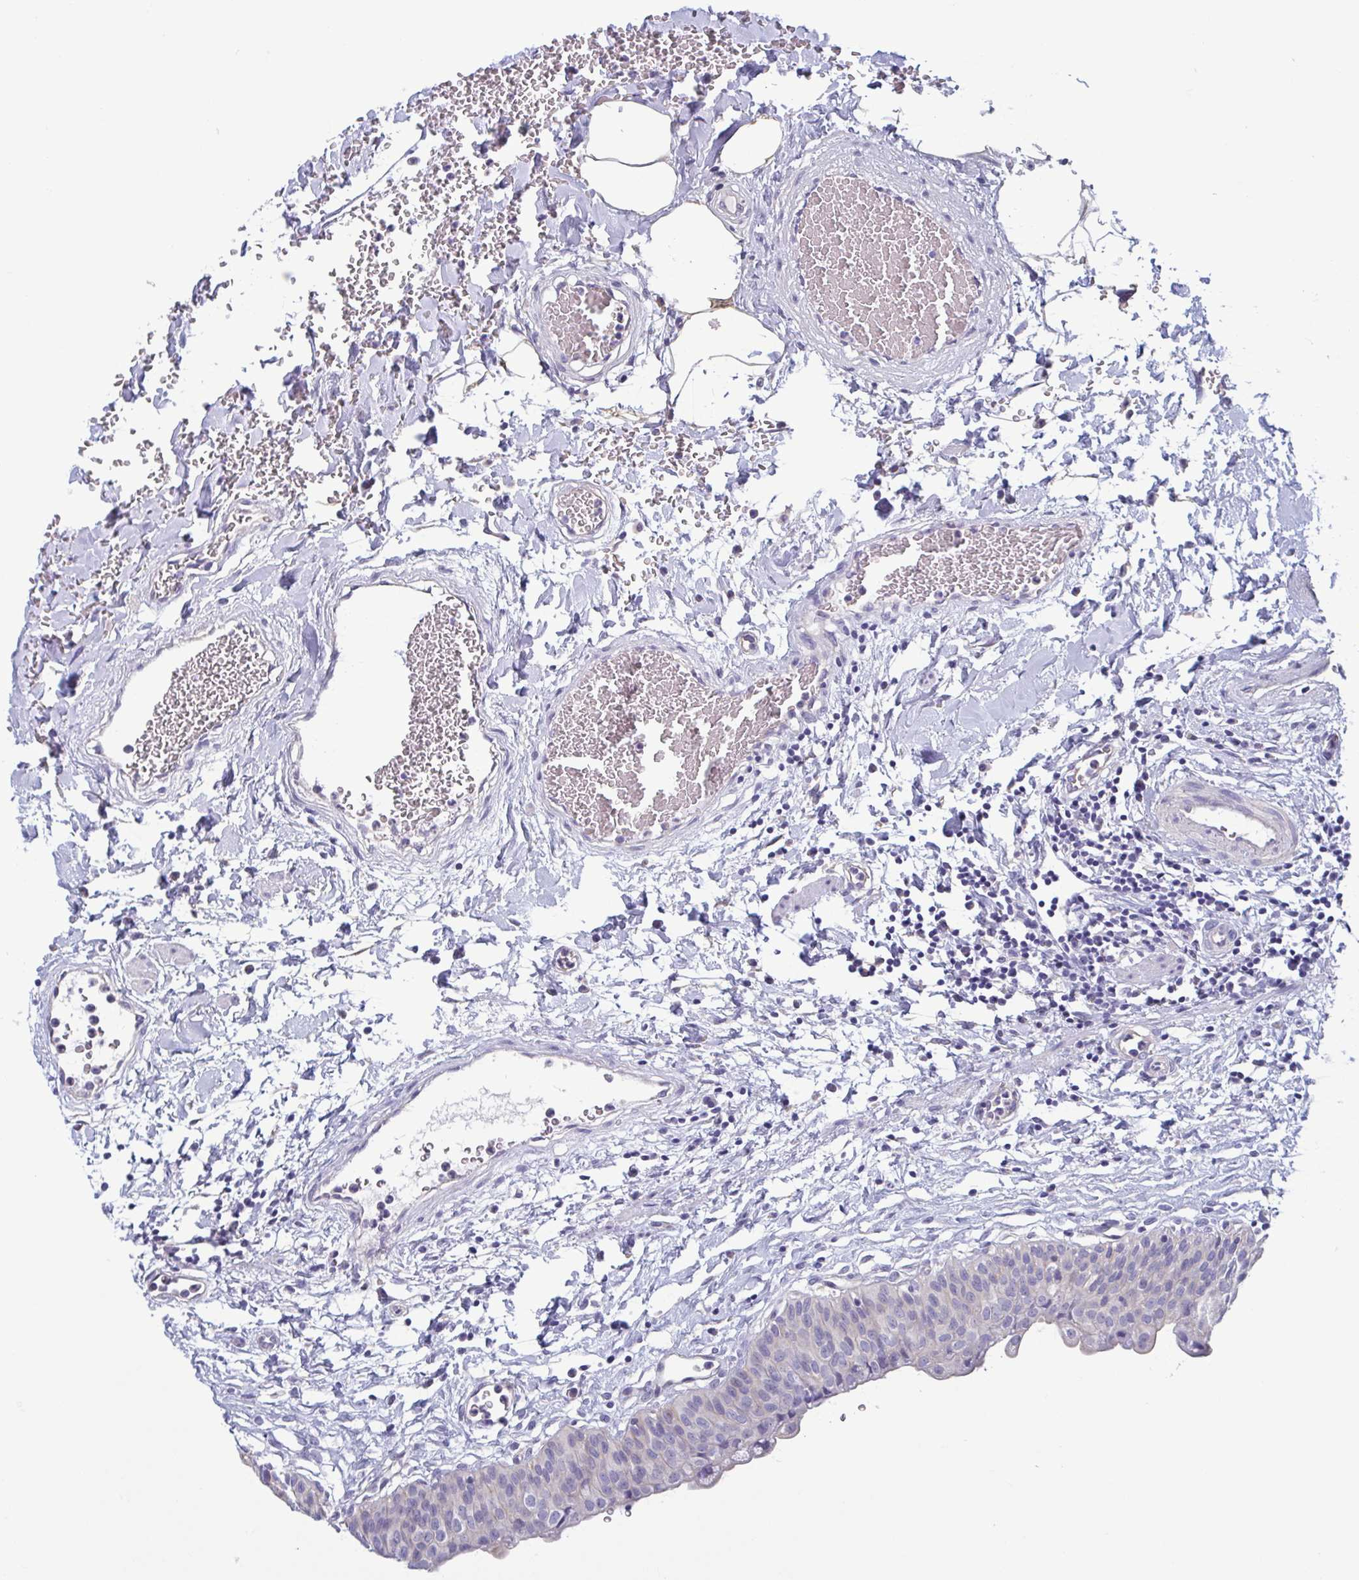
{"staining": {"intensity": "negative", "quantity": "none", "location": "none"}, "tissue": "urinary bladder", "cell_type": "Urothelial cells", "image_type": "normal", "snomed": [{"axis": "morphology", "description": "Normal tissue, NOS"}, {"axis": "topography", "description": "Urinary bladder"}], "caption": "A histopathology image of urinary bladder stained for a protein reveals no brown staining in urothelial cells. (Immunohistochemistry, brightfield microscopy, high magnification).", "gene": "MORC4", "patient": {"sex": "male", "age": 55}}